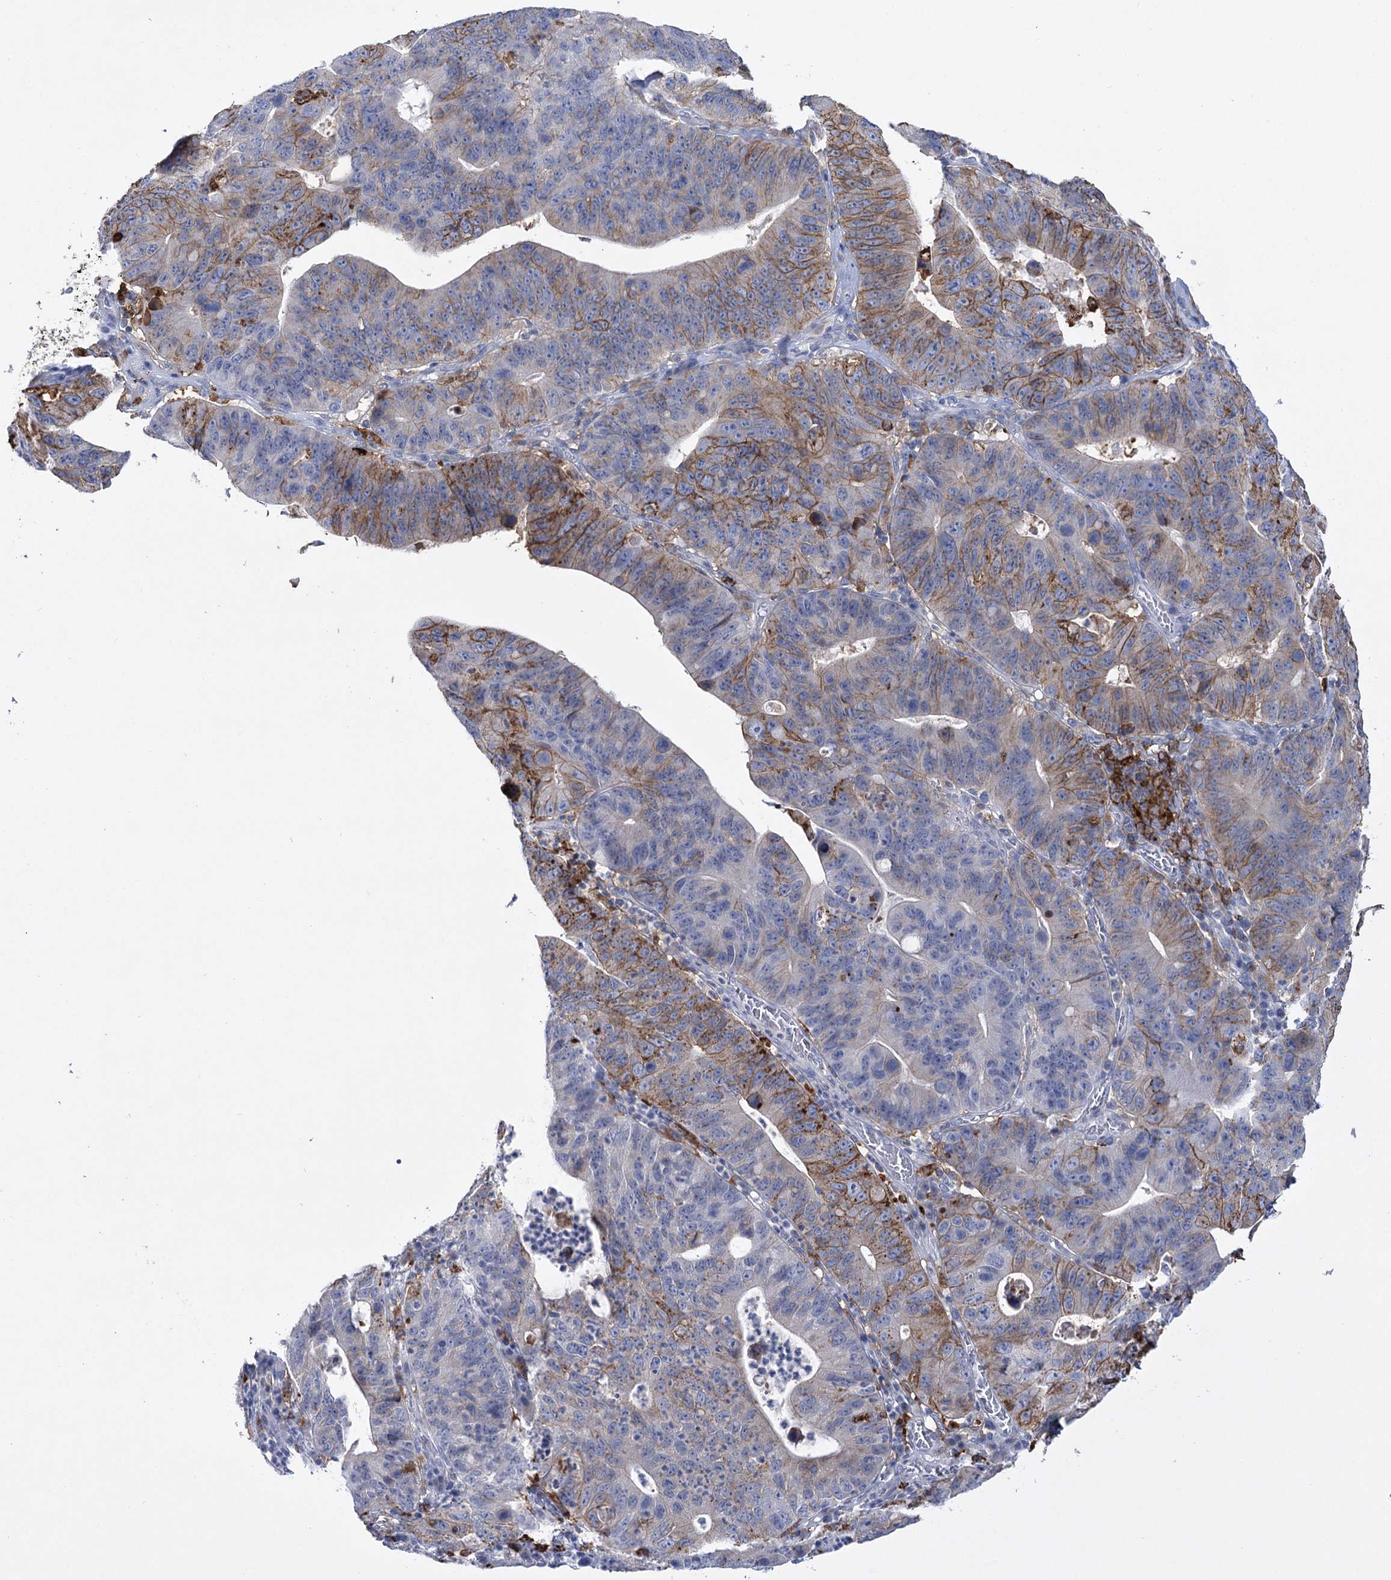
{"staining": {"intensity": "strong", "quantity": "25%-75%", "location": "cytoplasmic/membranous"}, "tissue": "stomach cancer", "cell_type": "Tumor cells", "image_type": "cancer", "snomed": [{"axis": "morphology", "description": "Adenocarcinoma, NOS"}, {"axis": "topography", "description": "Stomach"}], "caption": "Tumor cells reveal high levels of strong cytoplasmic/membranous staining in about 25%-75% of cells in human stomach cancer (adenocarcinoma).", "gene": "PIWIL4", "patient": {"sex": "male", "age": 59}}